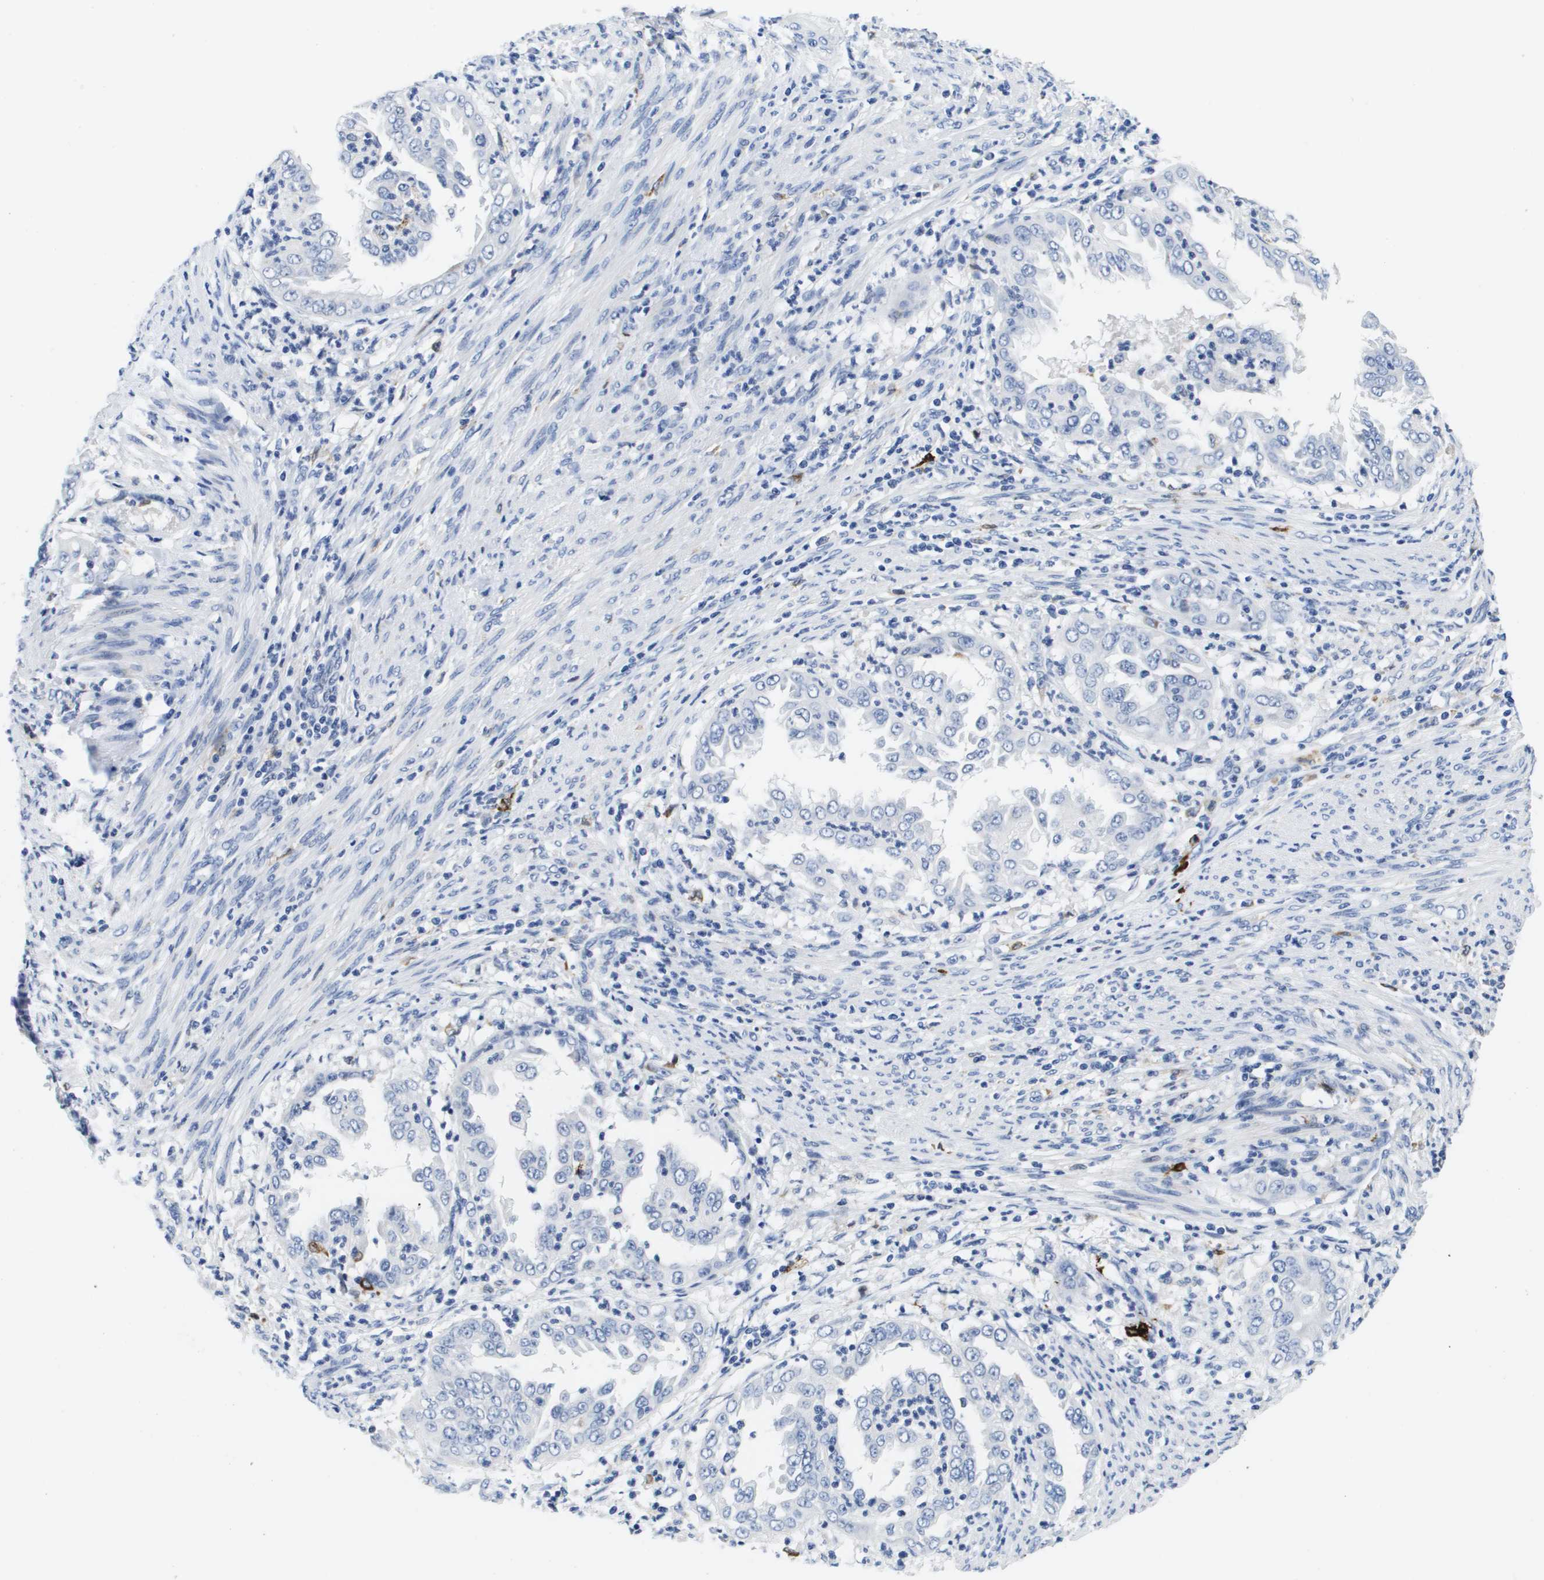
{"staining": {"intensity": "negative", "quantity": "none", "location": "none"}, "tissue": "endometrial cancer", "cell_type": "Tumor cells", "image_type": "cancer", "snomed": [{"axis": "morphology", "description": "Adenocarcinoma, NOS"}, {"axis": "topography", "description": "Endometrium"}], "caption": "Protein analysis of endometrial adenocarcinoma shows no significant expression in tumor cells.", "gene": "HMOX1", "patient": {"sex": "female", "age": 85}}